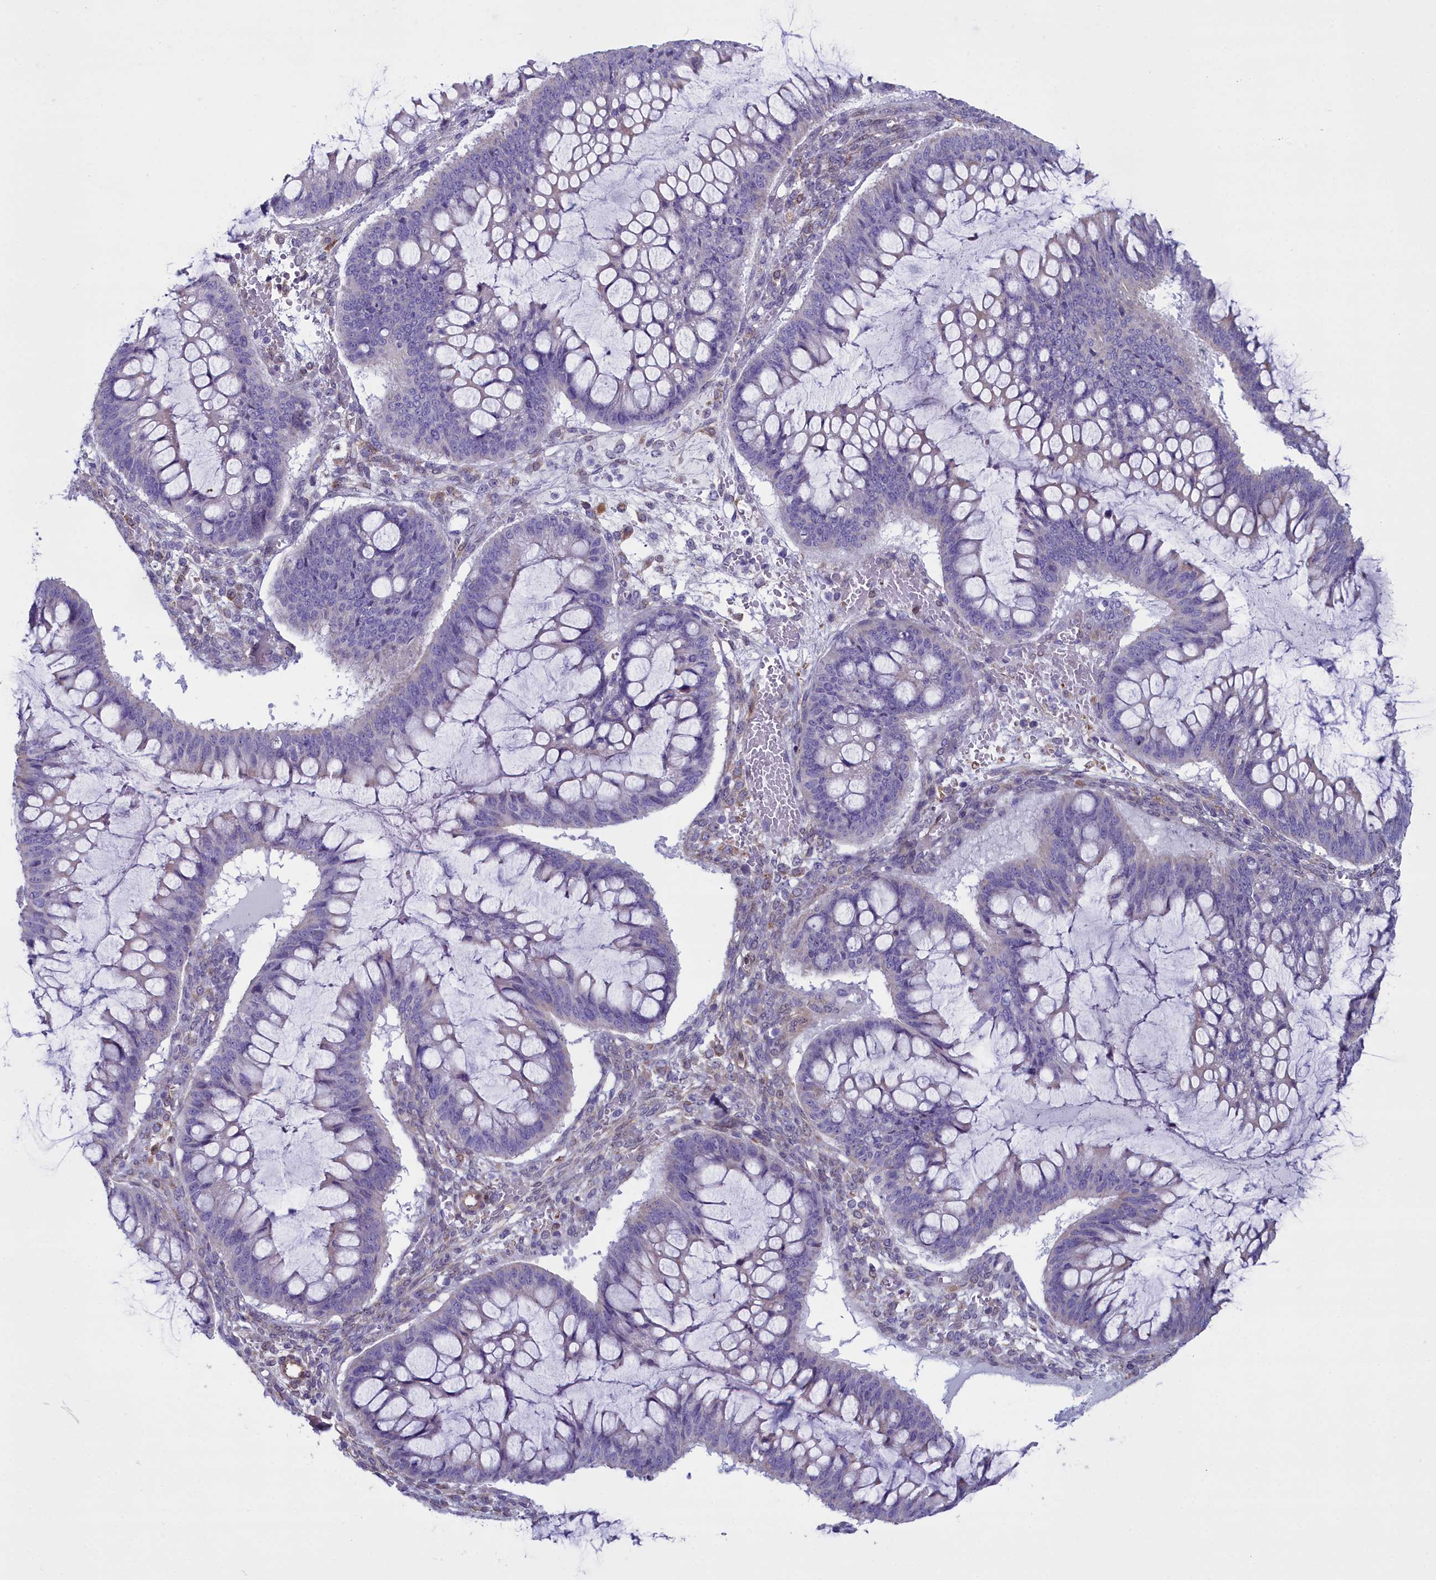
{"staining": {"intensity": "weak", "quantity": "<25%", "location": "cytoplasmic/membranous"}, "tissue": "ovarian cancer", "cell_type": "Tumor cells", "image_type": "cancer", "snomed": [{"axis": "morphology", "description": "Cystadenocarcinoma, mucinous, NOS"}, {"axis": "topography", "description": "Ovary"}], "caption": "This is an immunohistochemistry histopathology image of mucinous cystadenocarcinoma (ovarian). There is no positivity in tumor cells.", "gene": "PPP1R14A", "patient": {"sex": "female", "age": 73}}